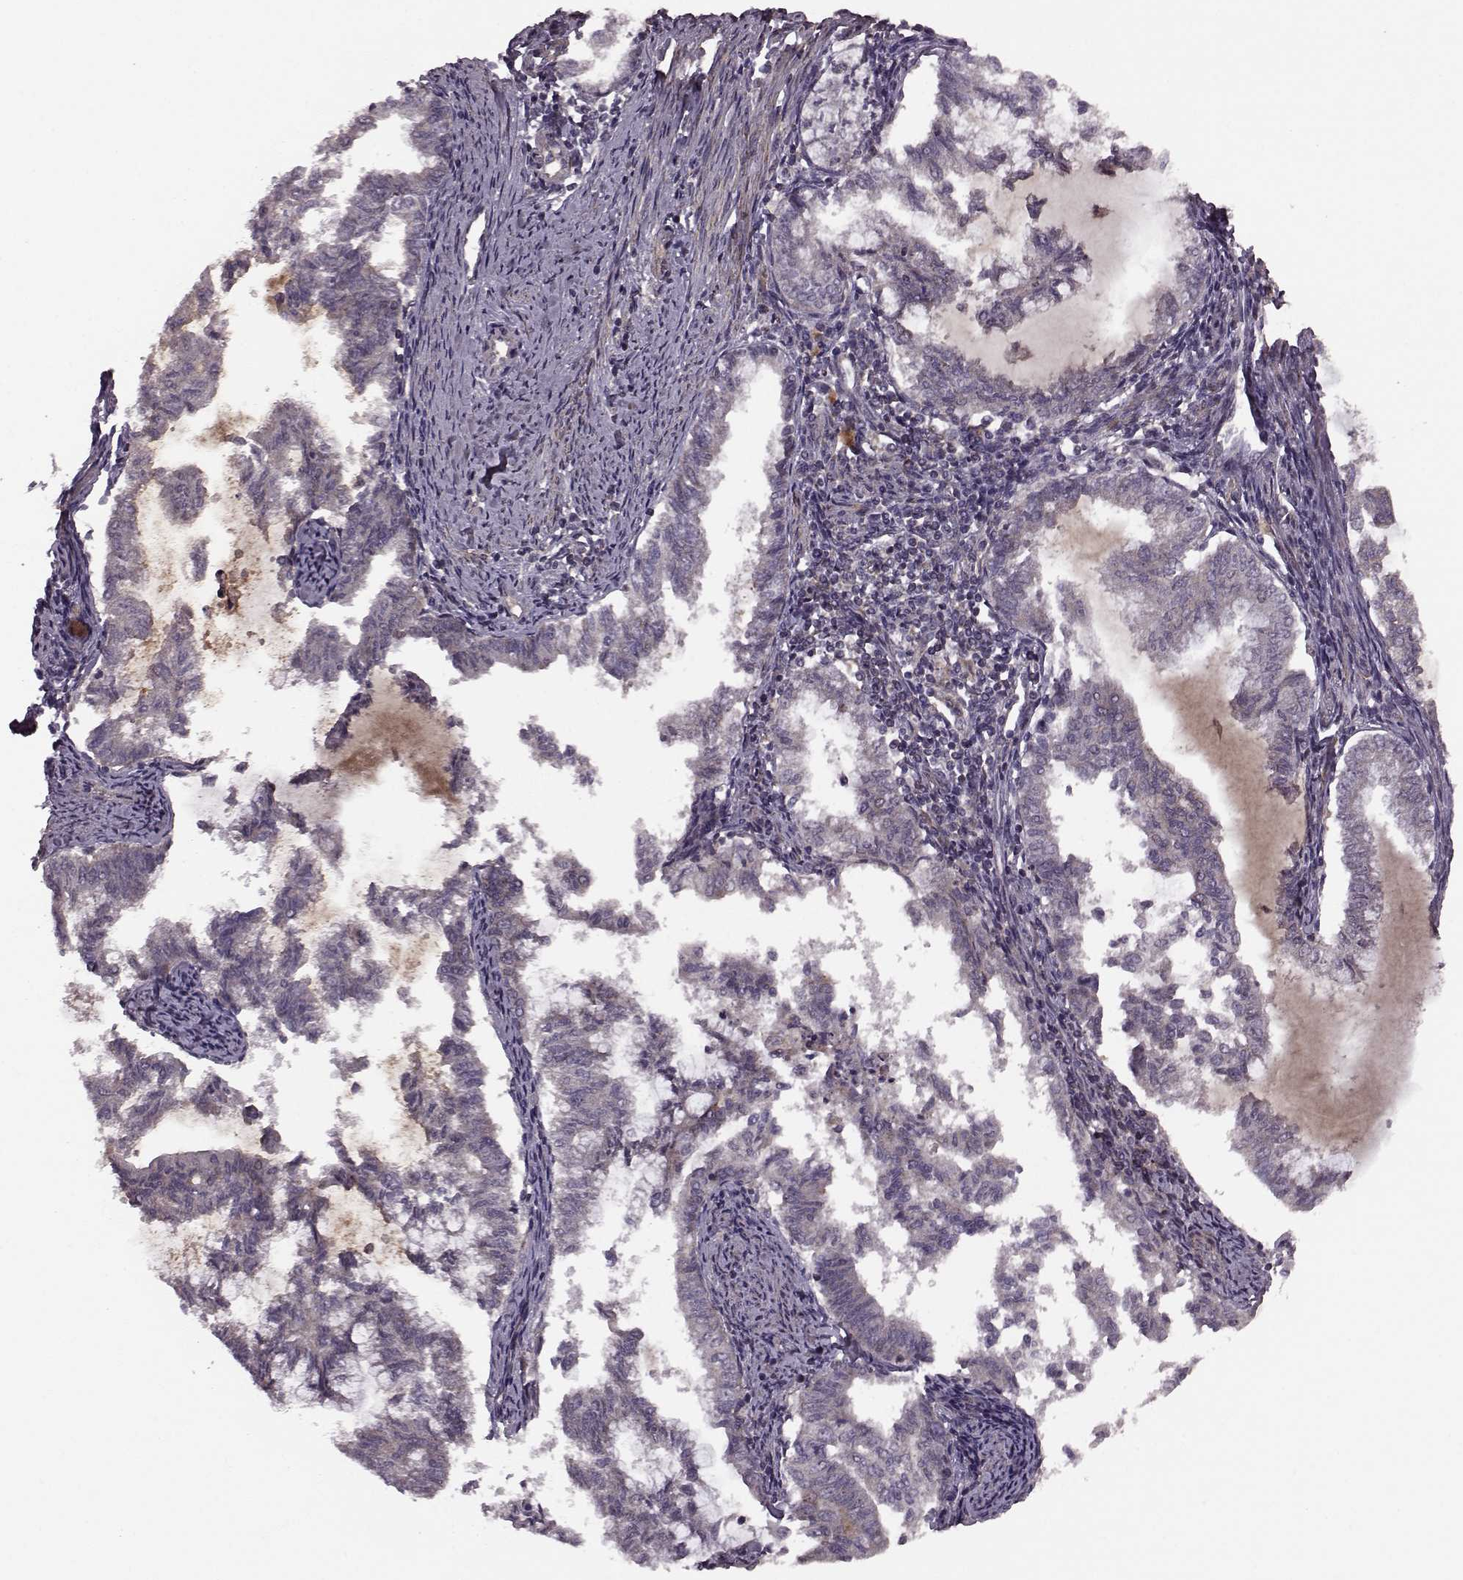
{"staining": {"intensity": "weak", "quantity": "25%-75%", "location": "cytoplasmic/membranous"}, "tissue": "endometrial cancer", "cell_type": "Tumor cells", "image_type": "cancer", "snomed": [{"axis": "morphology", "description": "Adenocarcinoma, NOS"}, {"axis": "topography", "description": "Endometrium"}], "caption": "A brown stain highlights weak cytoplasmic/membranous positivity of a protein in human endometrial cancer (adenocarcinoma) tumor cells. The staining is performed using DAB (3,3'-diaminobenzidine) brown chromogen to label protein expression. The nuclei are counter-stained blue using hematoxylin.", "gene": "FNIP2", "patient": {"sex": "female", "age": 79}}